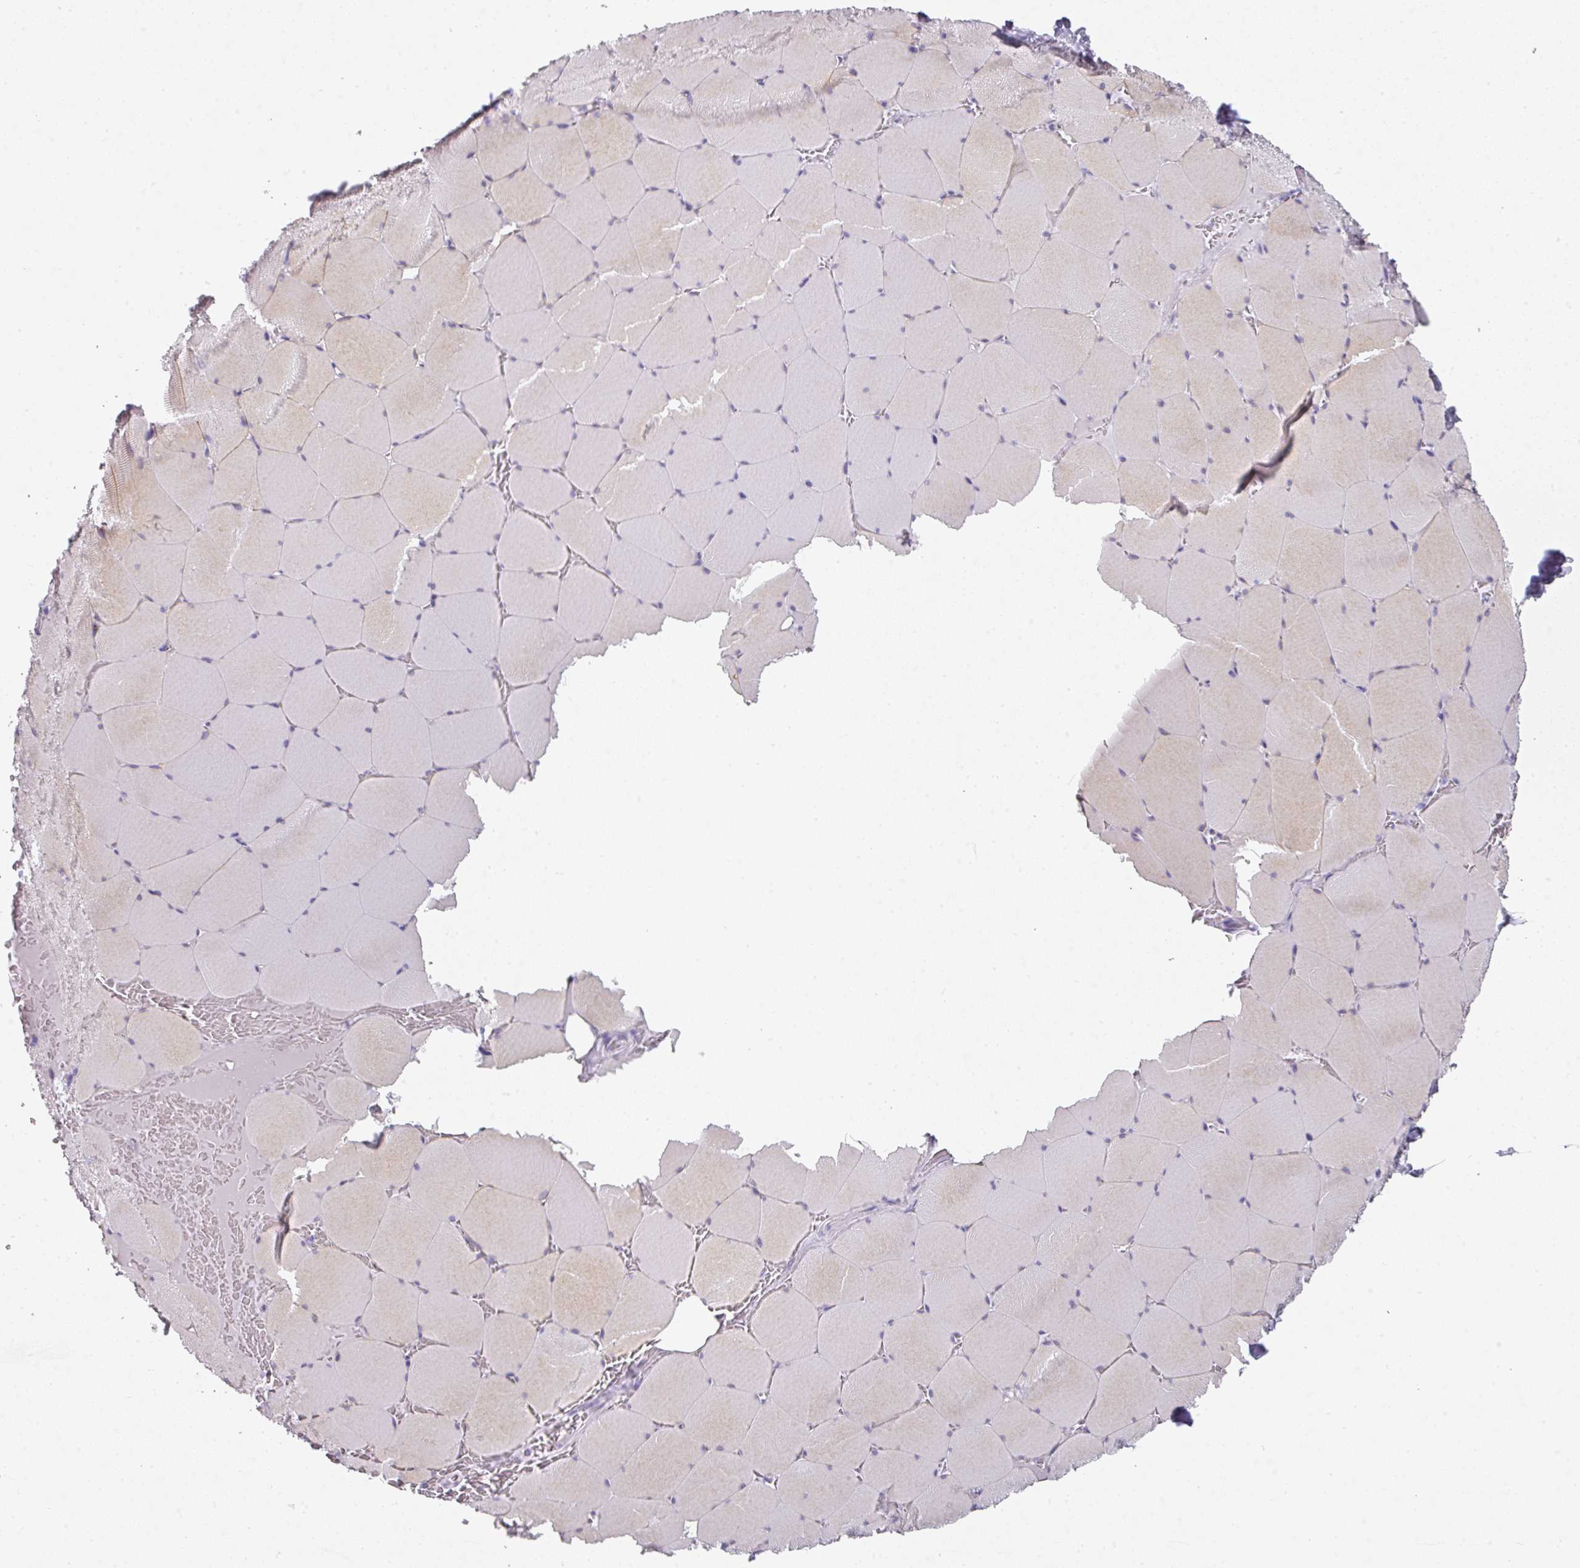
{"staining": {"intensity": "weak", "quantity": "<25%", "location": "cytoplasmic/membranous"}, "tissue": "skeletal muscle", "cell_type": "Myocytes", "image_type": "normal", "snomed": [{"axis": "morphology", "description": "Normal tissue, NOS"}, {"axis": "topography", "description": "Skeletal muscle"}, {"axis": "topography", "description": "Head-Neck"}], "caption": "This is a micrograph of immunohistochemistry staining of unremarkable skeletal muscle, which shows no expression in myocytes. (Brightfield microscopy of DAB immunohistochemistry at high magnification).", "gene": "ANKRD29", "patient": {"sex": "male", "age": 66}}